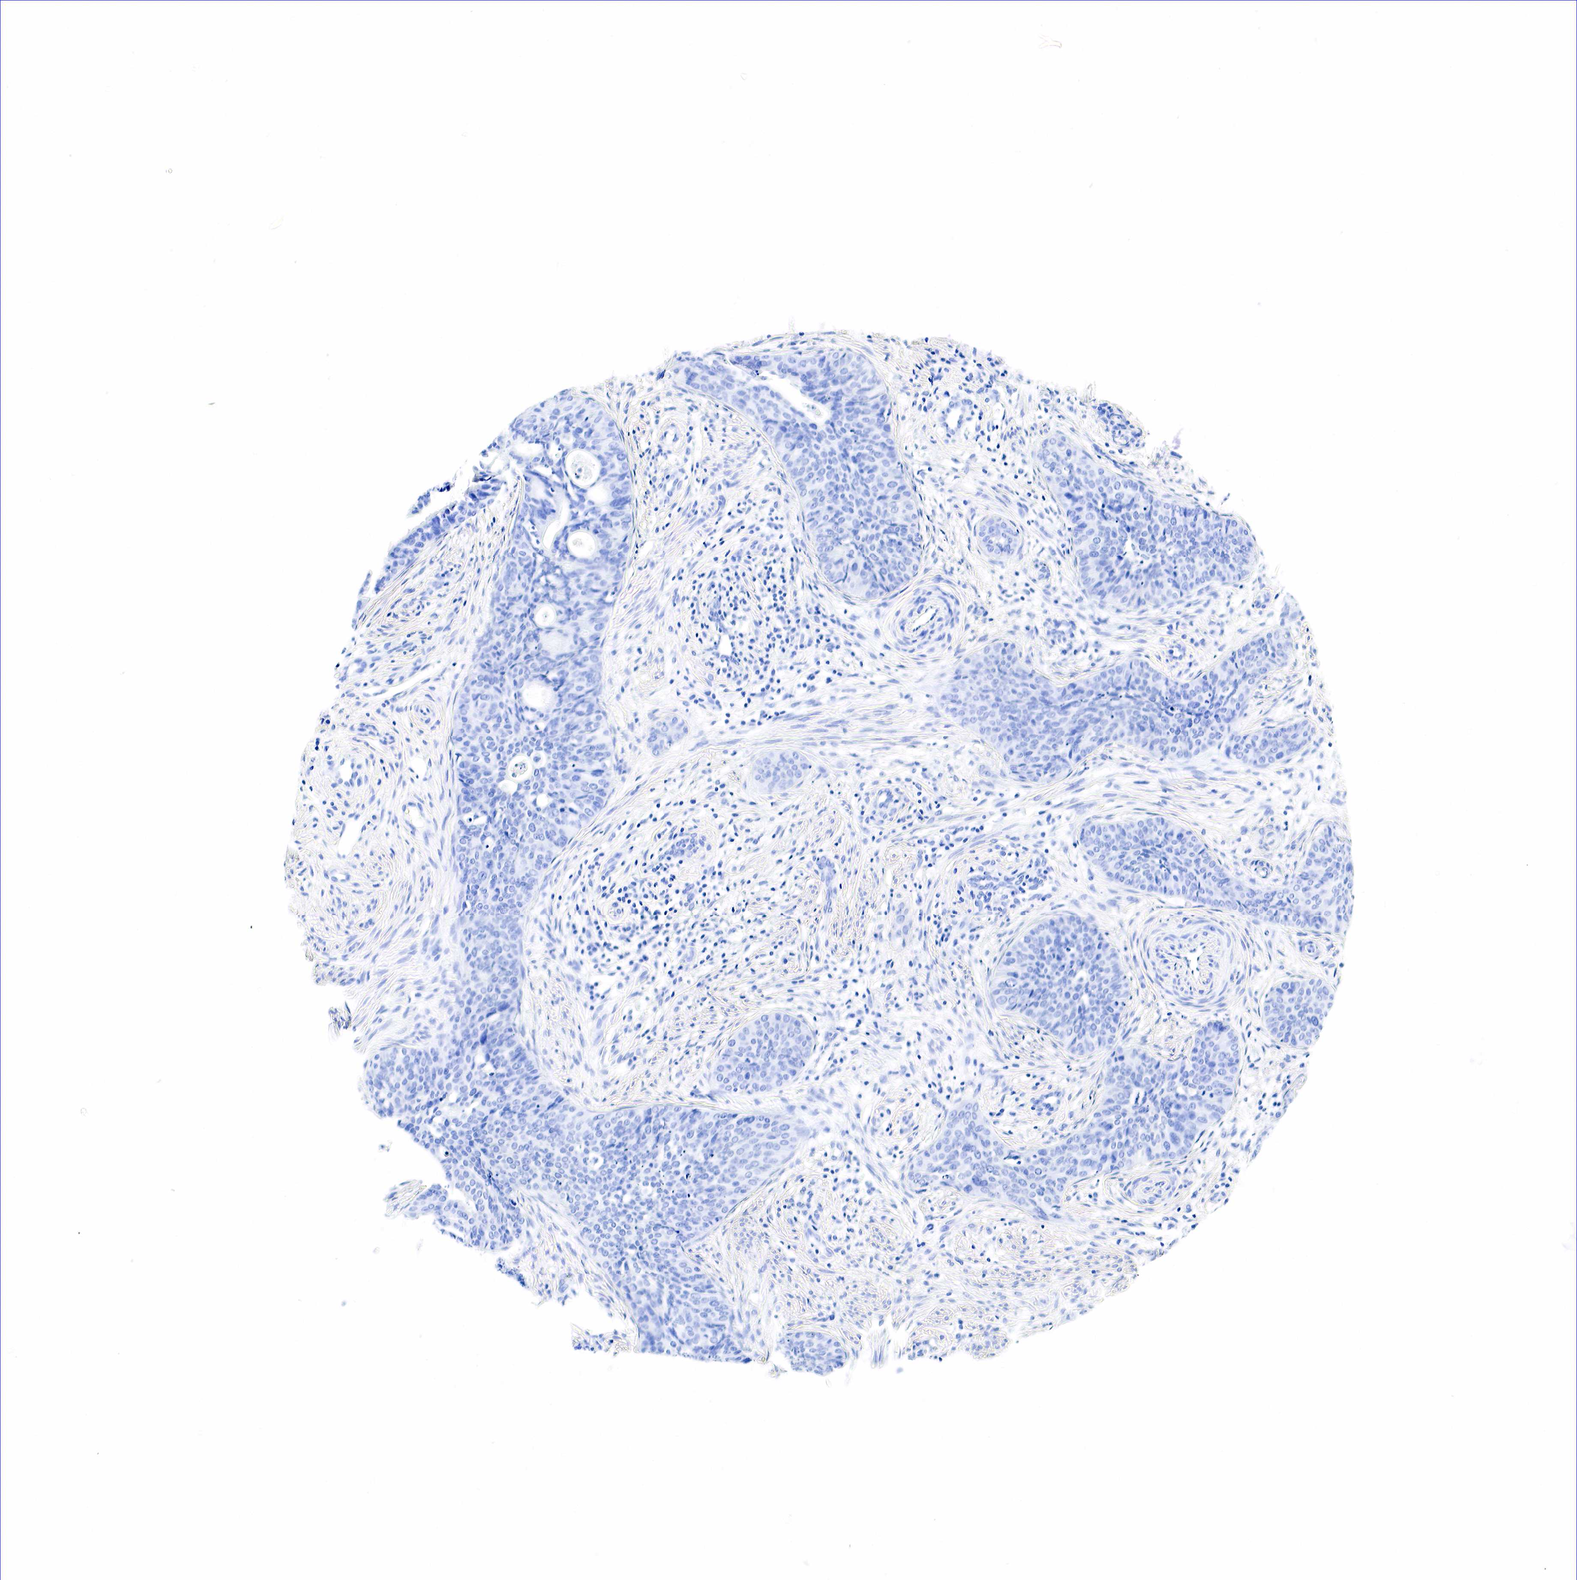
{"staining": {"intensity": "negative", "quantity": "none", "location": "none"}, "tissue": "cervical cancer", "cell_type": "Tumor cells", "image_type": "cancer", "snomed": [{"axis": "morphology", "description": "Squamous cell carcinoma, NOS"}, {"axis": "topography", "description": "Cervix"}], "caption": "Protein analysis of squamous cell carcinoma (cervical) demonstrates no significant positivity in tumor cells.", "gene": "GAST", "patient": {"sex": "female", "age": 34}}